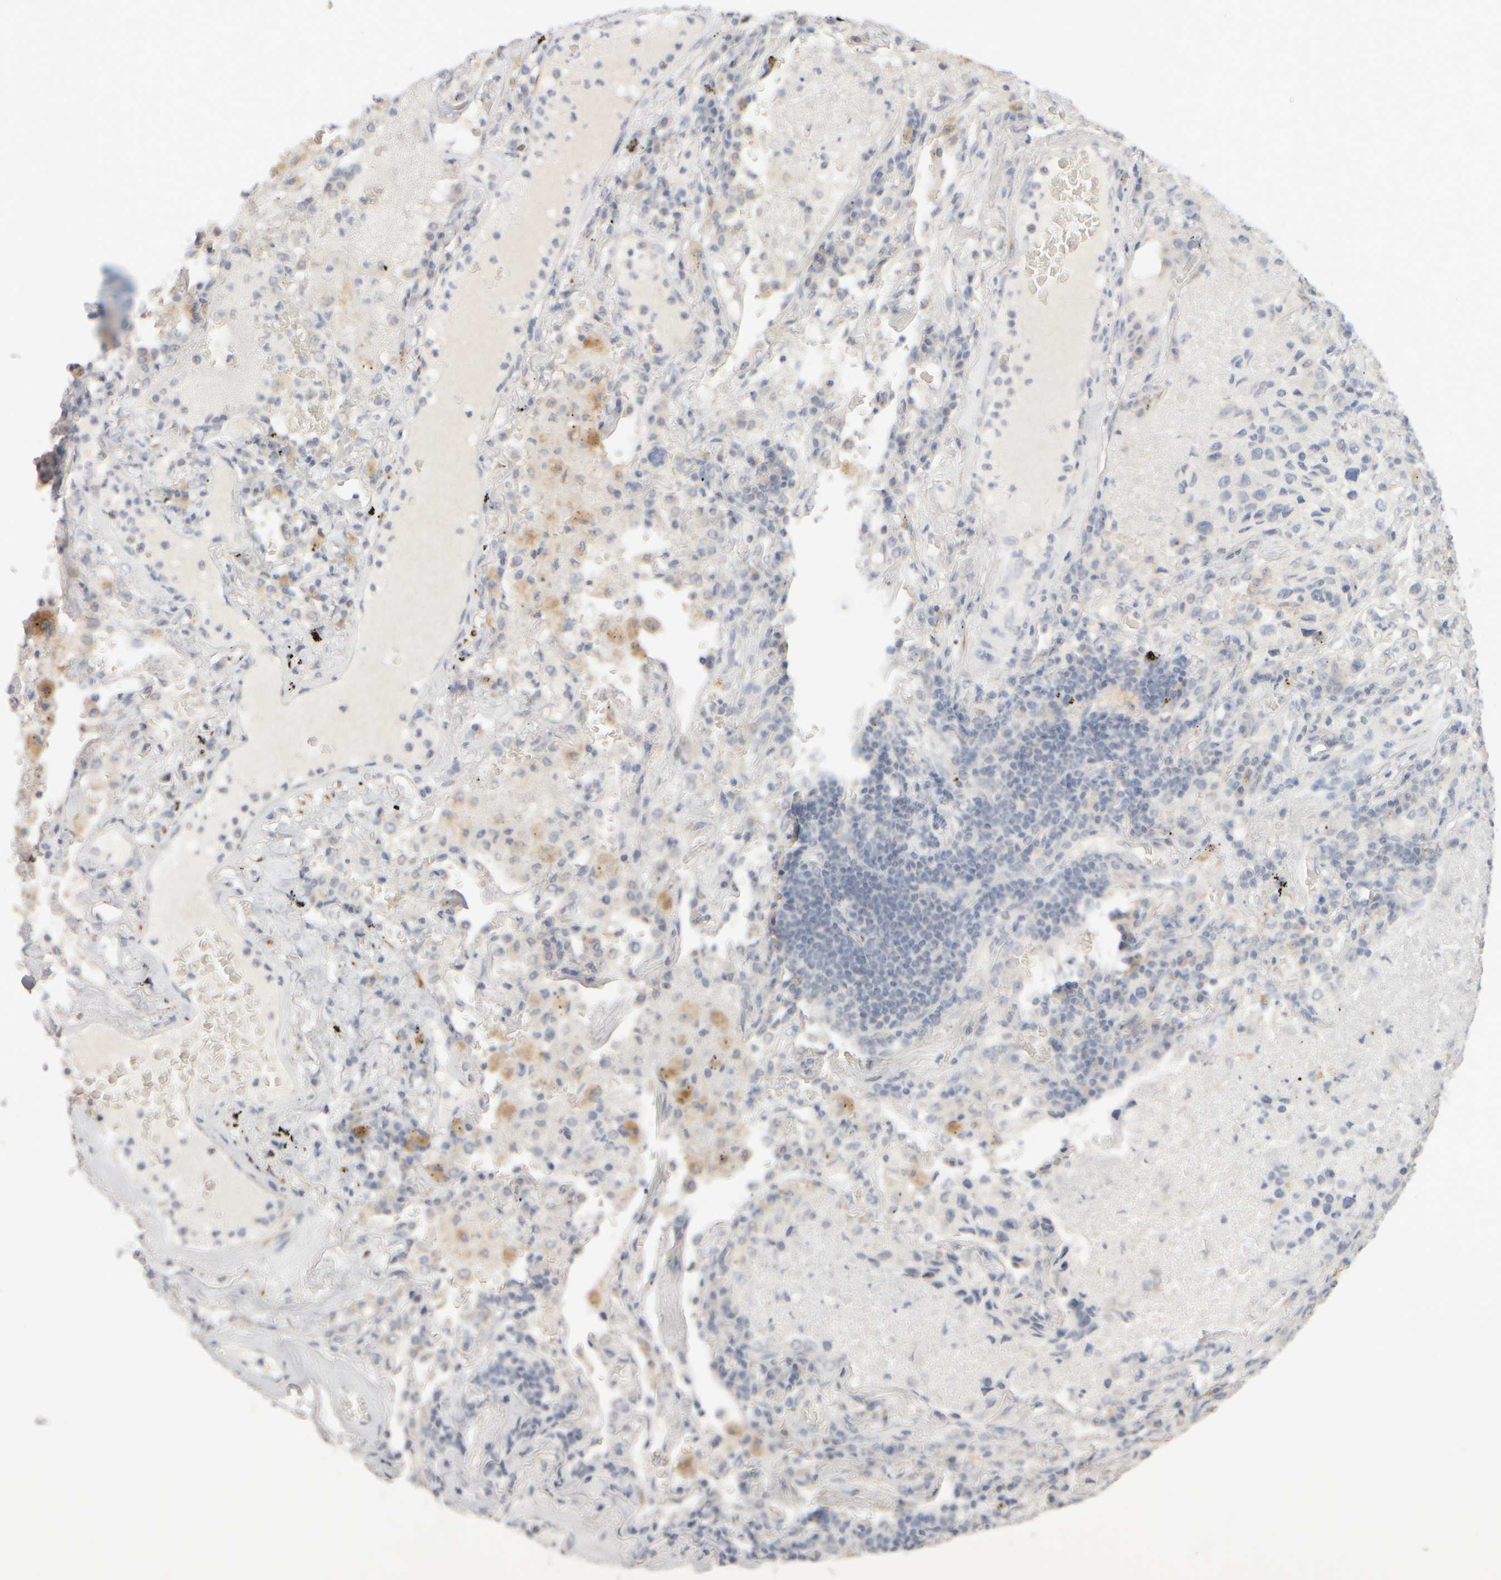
{"staining": {"intensity": "negative", "quantity": "none", "location": "none"}, "tissue": "lung cancer", "cell_type": "Tumor cells", "image_type": "cancer", "snomed": [{"axis": "morphology", "description": "Adenocarcinoma, NOS"}, {"axis": "topography", "description": "Lung"}], "caption": "IHC micrograph of neoplastic tissue: lung cancer stained with DAB (3,3'-diaminobenzidine) shows no significant protein expression in tumor cells.", "gene": "ZNF112", "patient": {"sex": "male", "age": 63}}